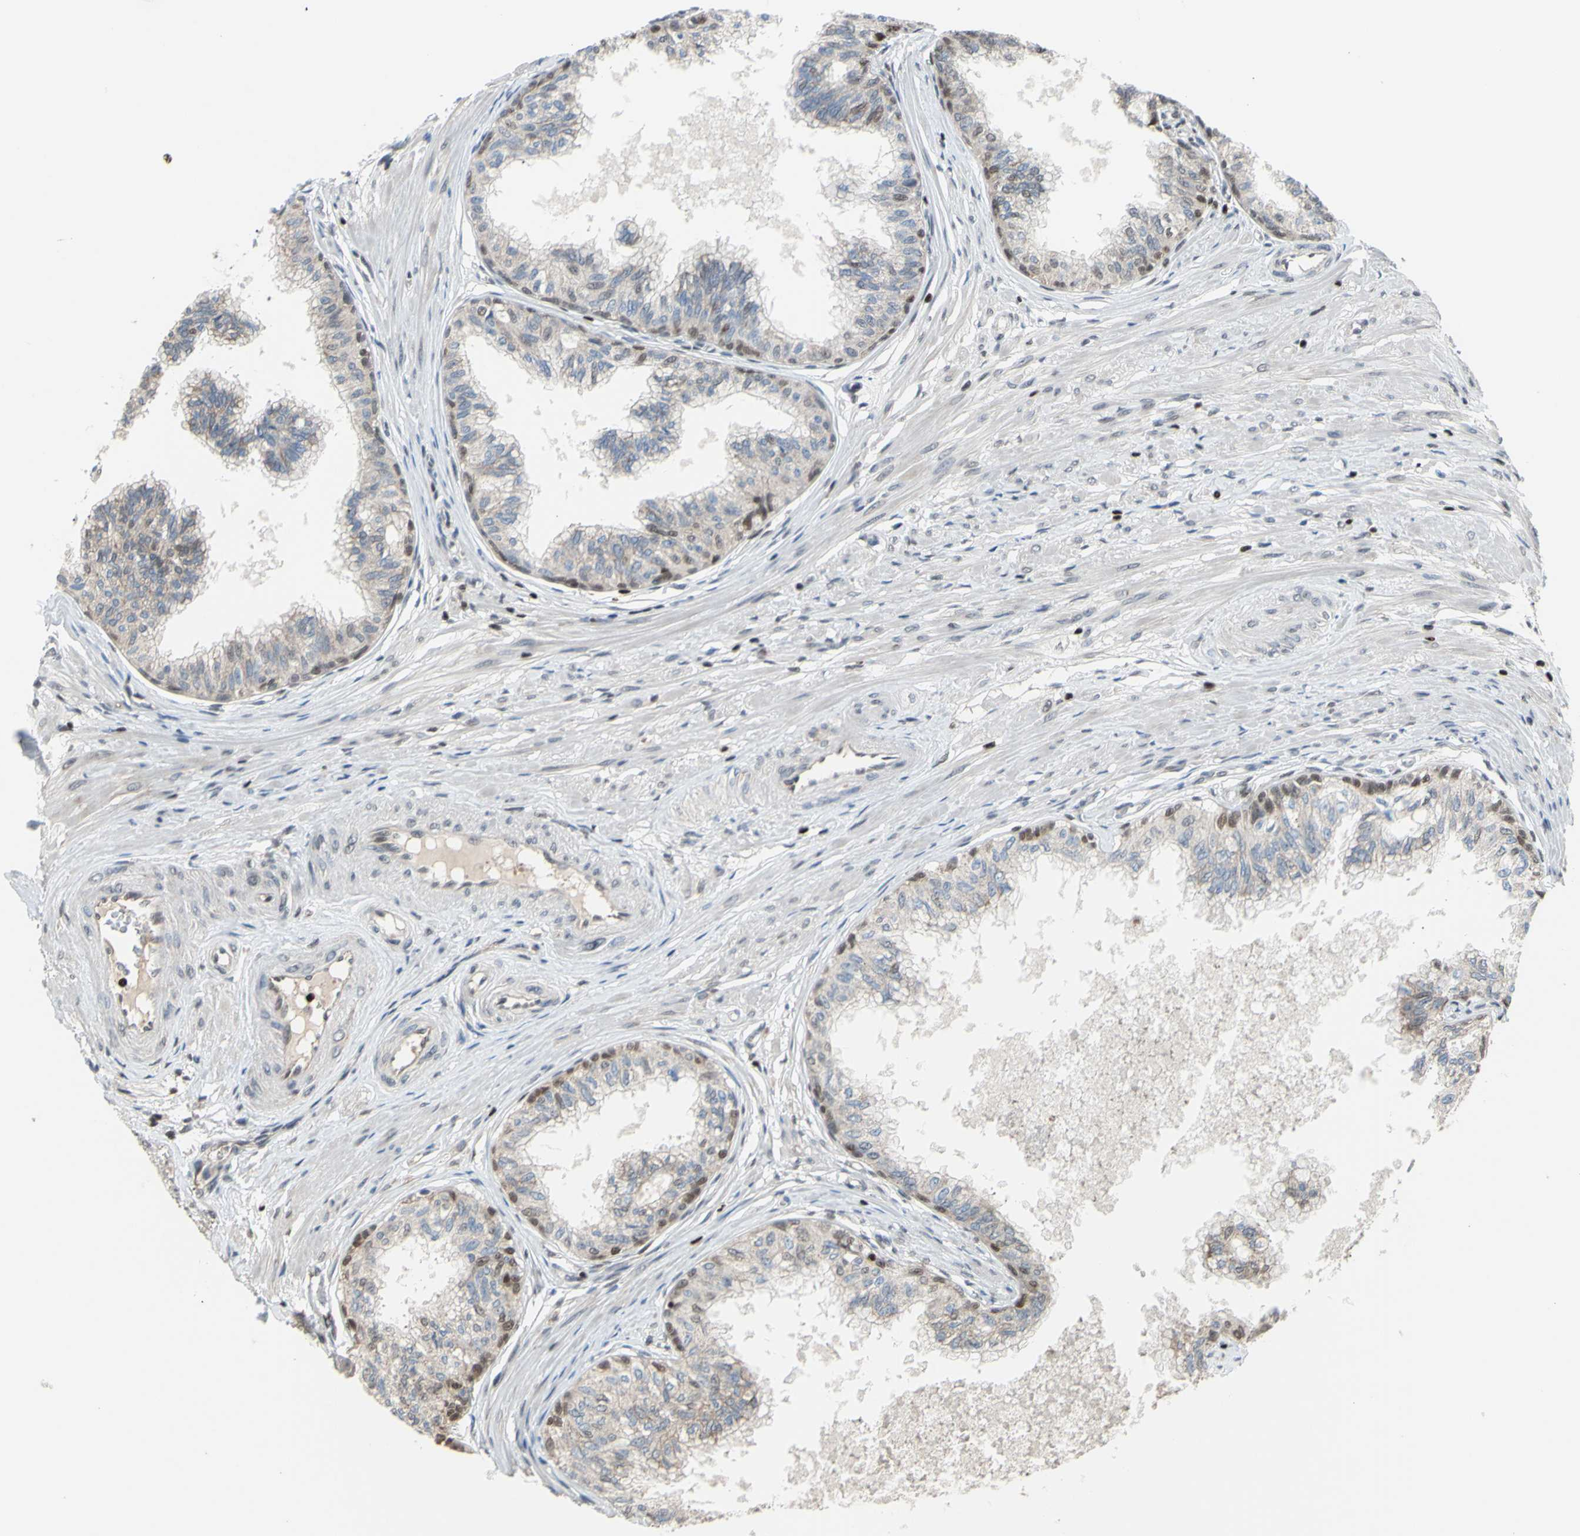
{"staining": {"intensity": "moderate", "quantity": "25%-75%", "location": "cytoplasmic/membranous,nuclear"}, "tissue": "prostate", "cell_type": "Glandular cells", "image_type": "normal", "snomed": [{"axis": "morphology", "description": "Normal tissue, NOS"}, {"axis": "topography", "description": "Prostate"}, {"axis": "topography", "description": "Seminal veicle"}], "caption": "Immunohistochemistry histopathology image of benign prostate stained for a protein (brown), which exhibits medium levels of moderate cytoplasmic/membranous,nuclear expression in about 25%-75% of glandular cells.", "gene": "SP4", "patient": {"sex": "male", "age": 60}}